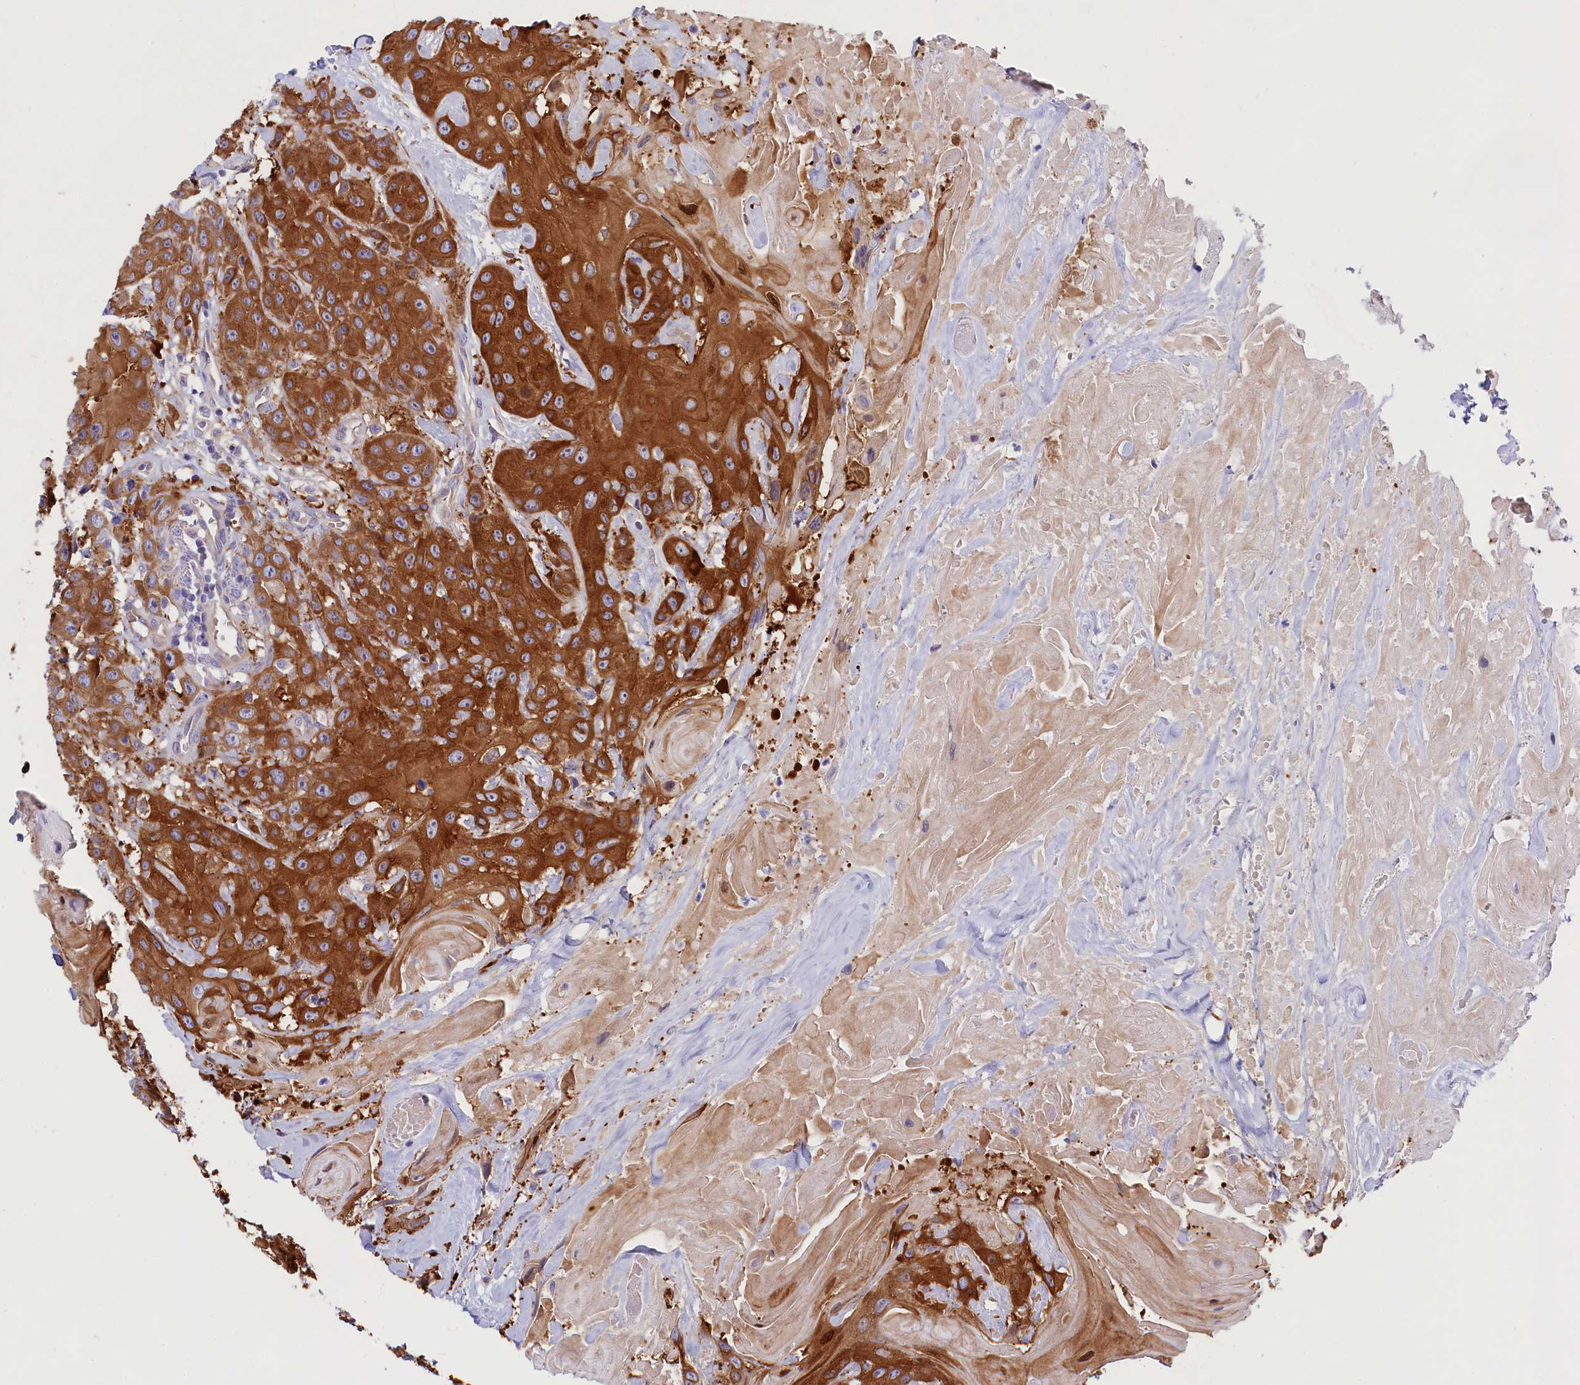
{"staining": {"intensity": "strong", "quantity": ">75%", "location": "cytoplasmic/membranous"}, "tissue": "head and neck cancer", "cell_type": "Tumor cells", "image_type": "cancer", "snomed": [{"axis": "morphology", "description": "Squamous cell carcinoma, NOS"}, {"axis": "topography", "description": "Head-Neck"}], "caption": "Tumor cells exhibit high levels of strong cytoplasmic/membranous expression in about >75% of cells in head and neck cancer. Ihc stains the protein in brown and the nuclei are stained blue.", "gene": "PPP1R13L", "patient": {"sex": "male", "age": 81}}